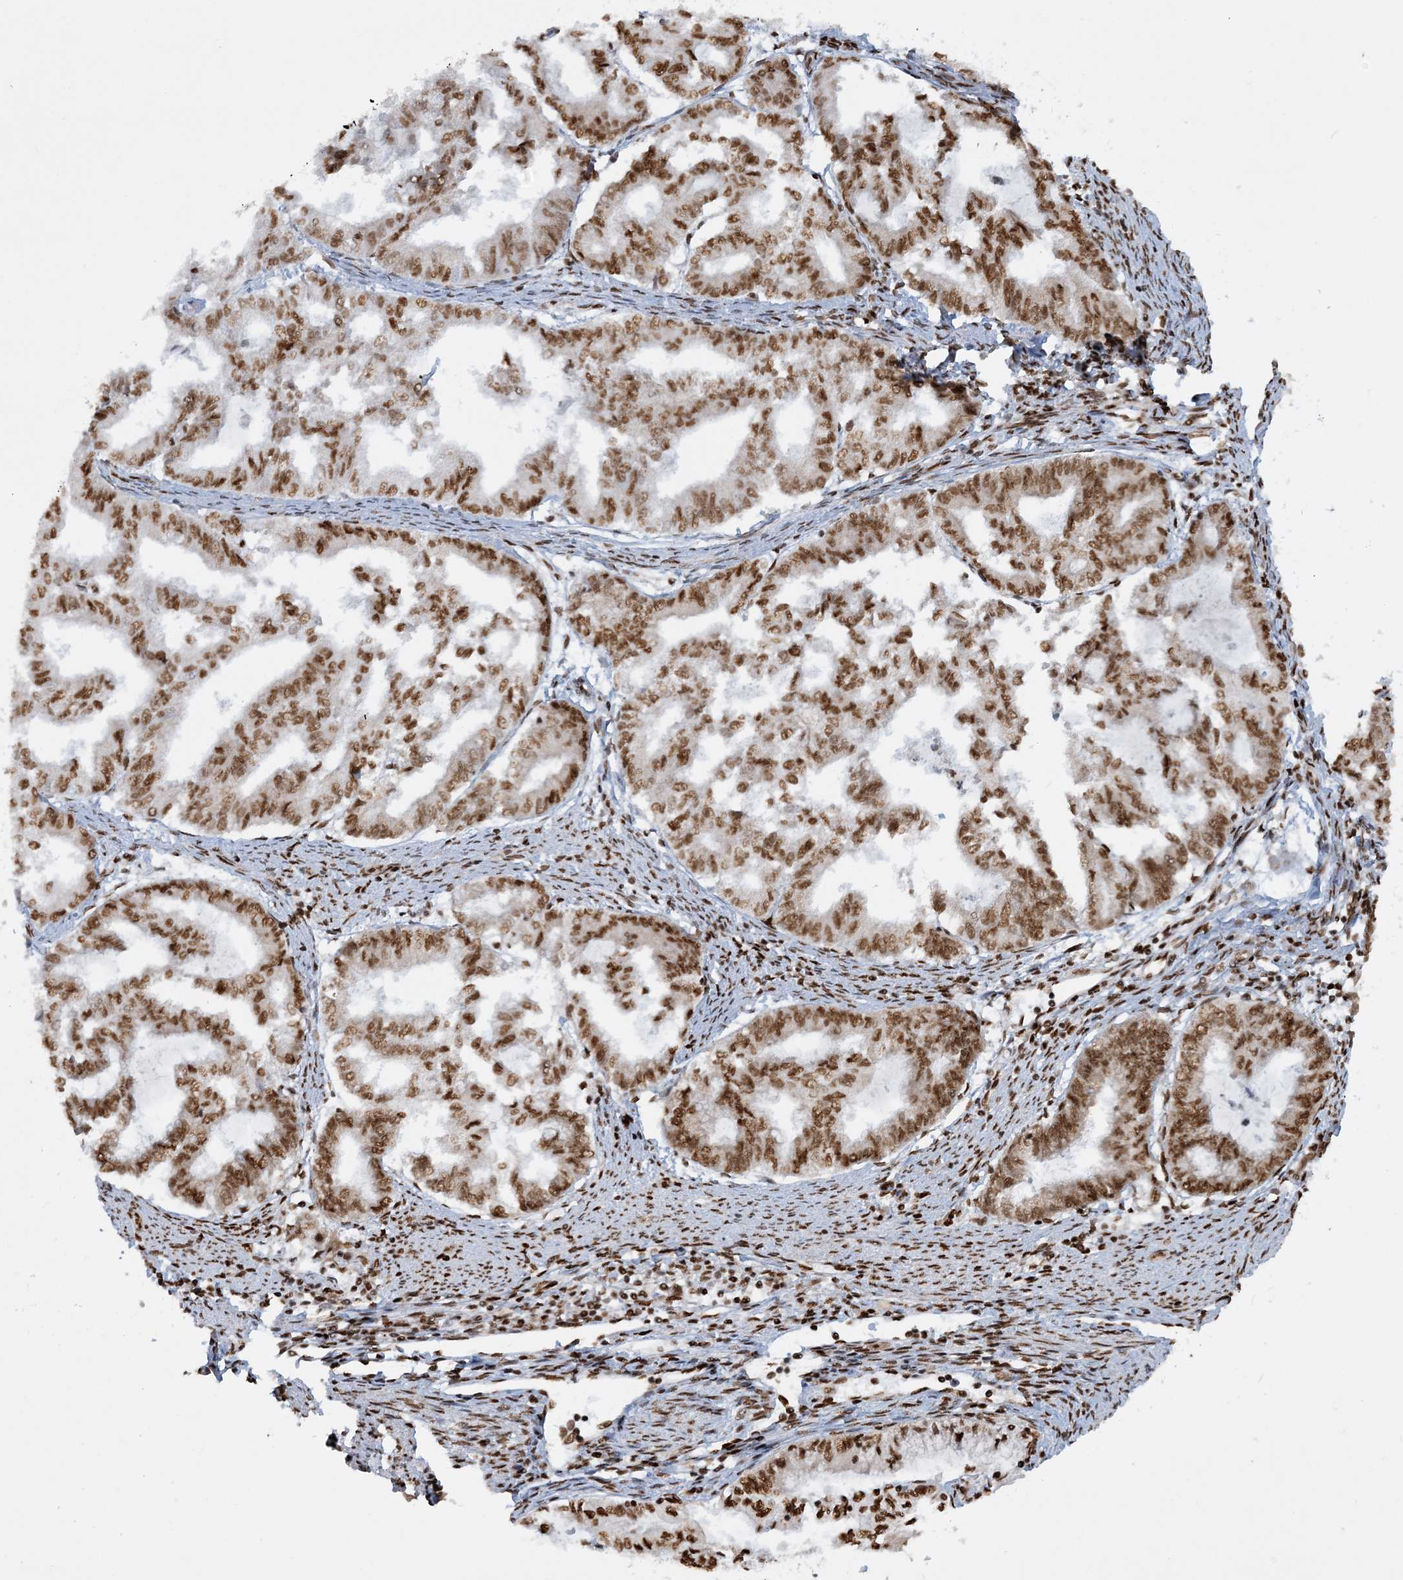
{"staining": {"intensity": "strong", "quantity": ">75%", "location": "nuclear"}, "tissue": "endometrial cancer", "cell_type": "Tumor cells", "image_type": "cancer", "snomed": [{"axis": "morphology", "description": "Adenocarcinoma, NOS"}, {"axis": "topography", "description": "Endometrium"}], "caption": "Adenocarcinoma (endometrial) stained with DAB (3,3'-diaminobenzidine) immunohistochemistry exhibits high levels of strong nuclear expression in approximately >75% of tumor cells. (Stains: DAB (3,3'-diaminobenzidine) in brown, nuclei in blue, Microscopy: brightfield microscopy at high magnification).", "gene": "DELE1", "patient": {"sex": "female", "age": 79}}